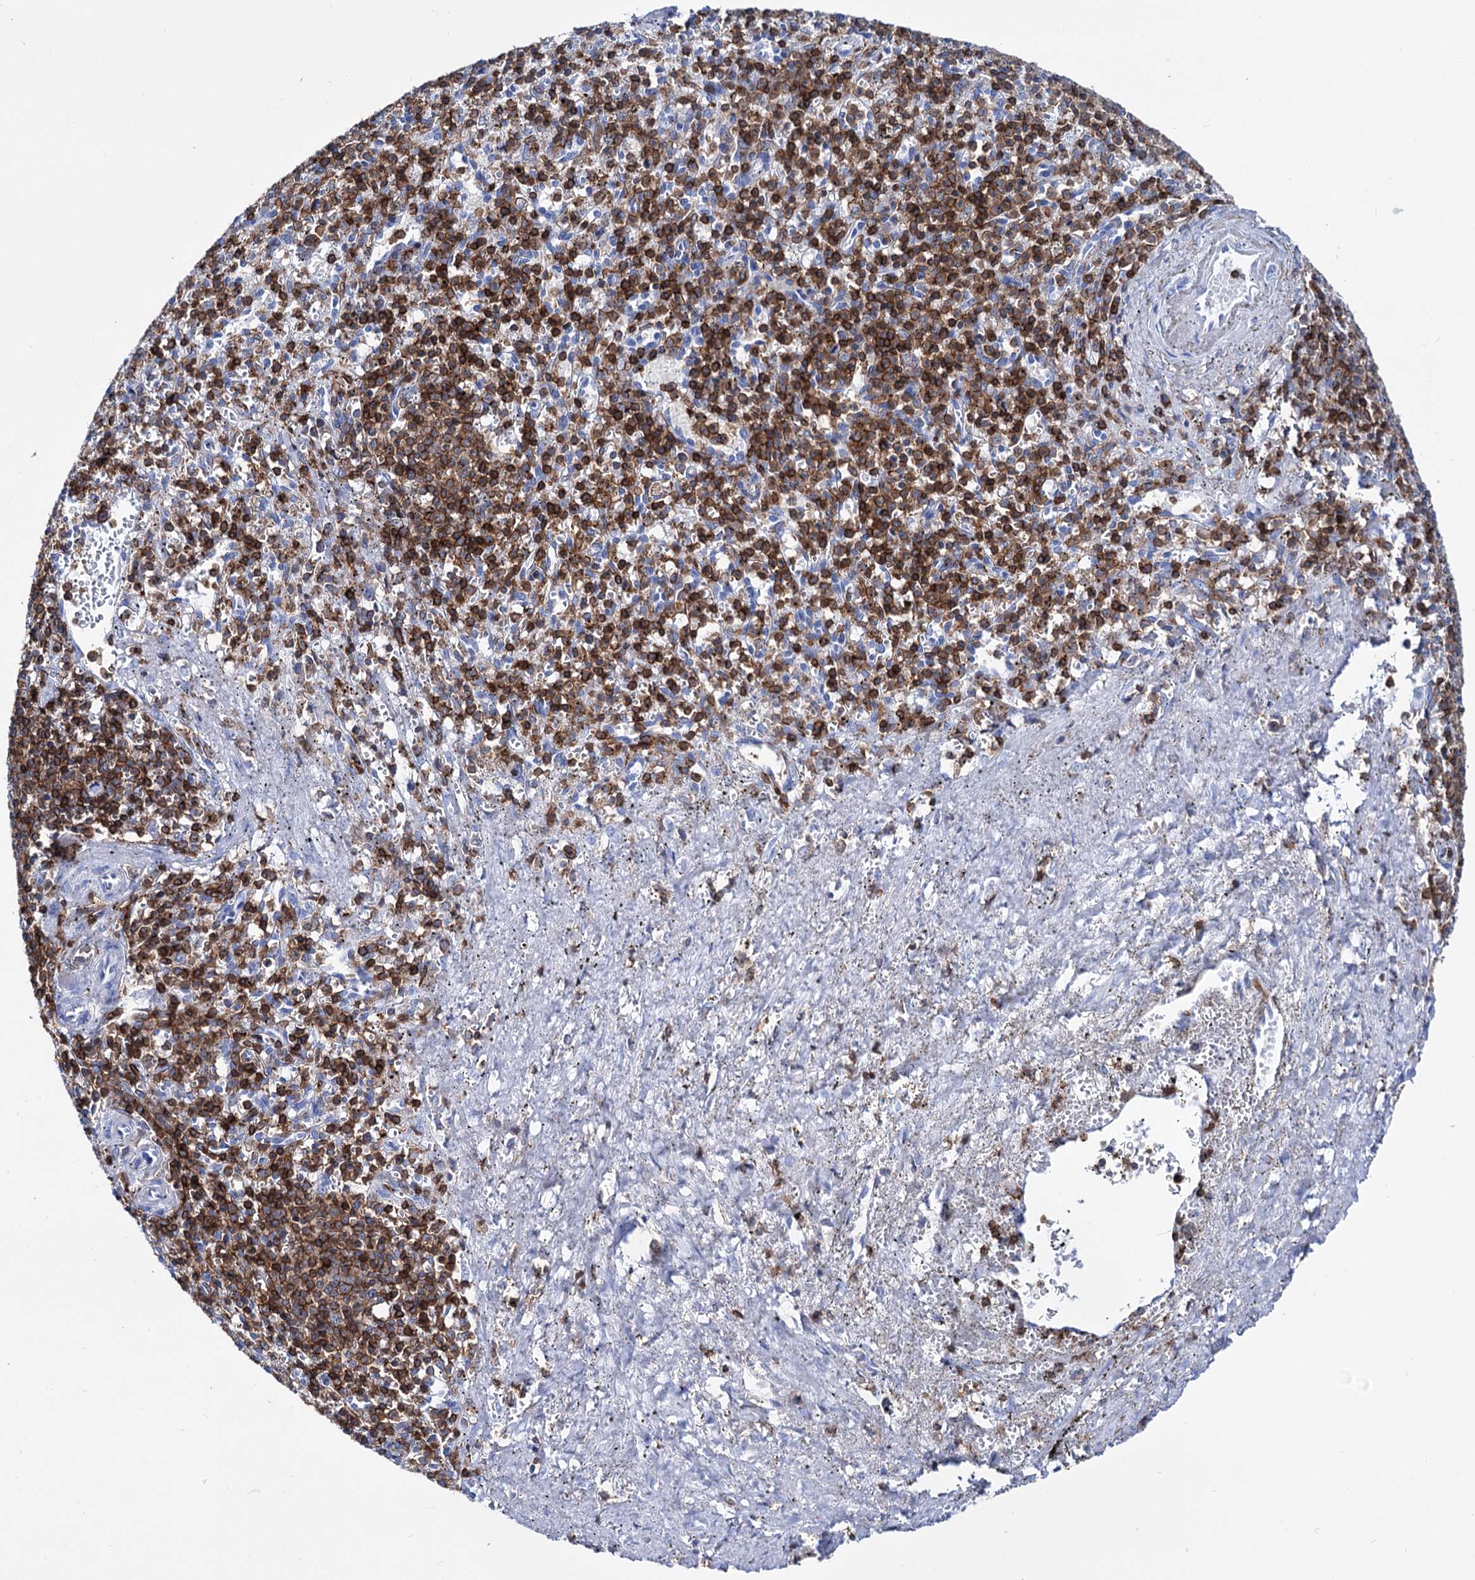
{"staining": {"intensity": "strong", "quantity": "<25%", "location": "cytoplasmic/membranous"}, "tissue": "spleen", "cell_type": "Cells in red pulp", "image_type": "normal", "snomed": [{"axis": "morphology", "description": "Normal tissue, NOS"}, {"axis": "topography", "description": "Spleen"}], "caption": "Strong cytoplasmic/membranous protein staining is appreciated in about <25% of cells in red pulp in spleen. (brown staining indicates protein expression, while blue staining denotes nuclei).", "gene": "DEF6", "patient": {"sex": "male", "age": 72}}